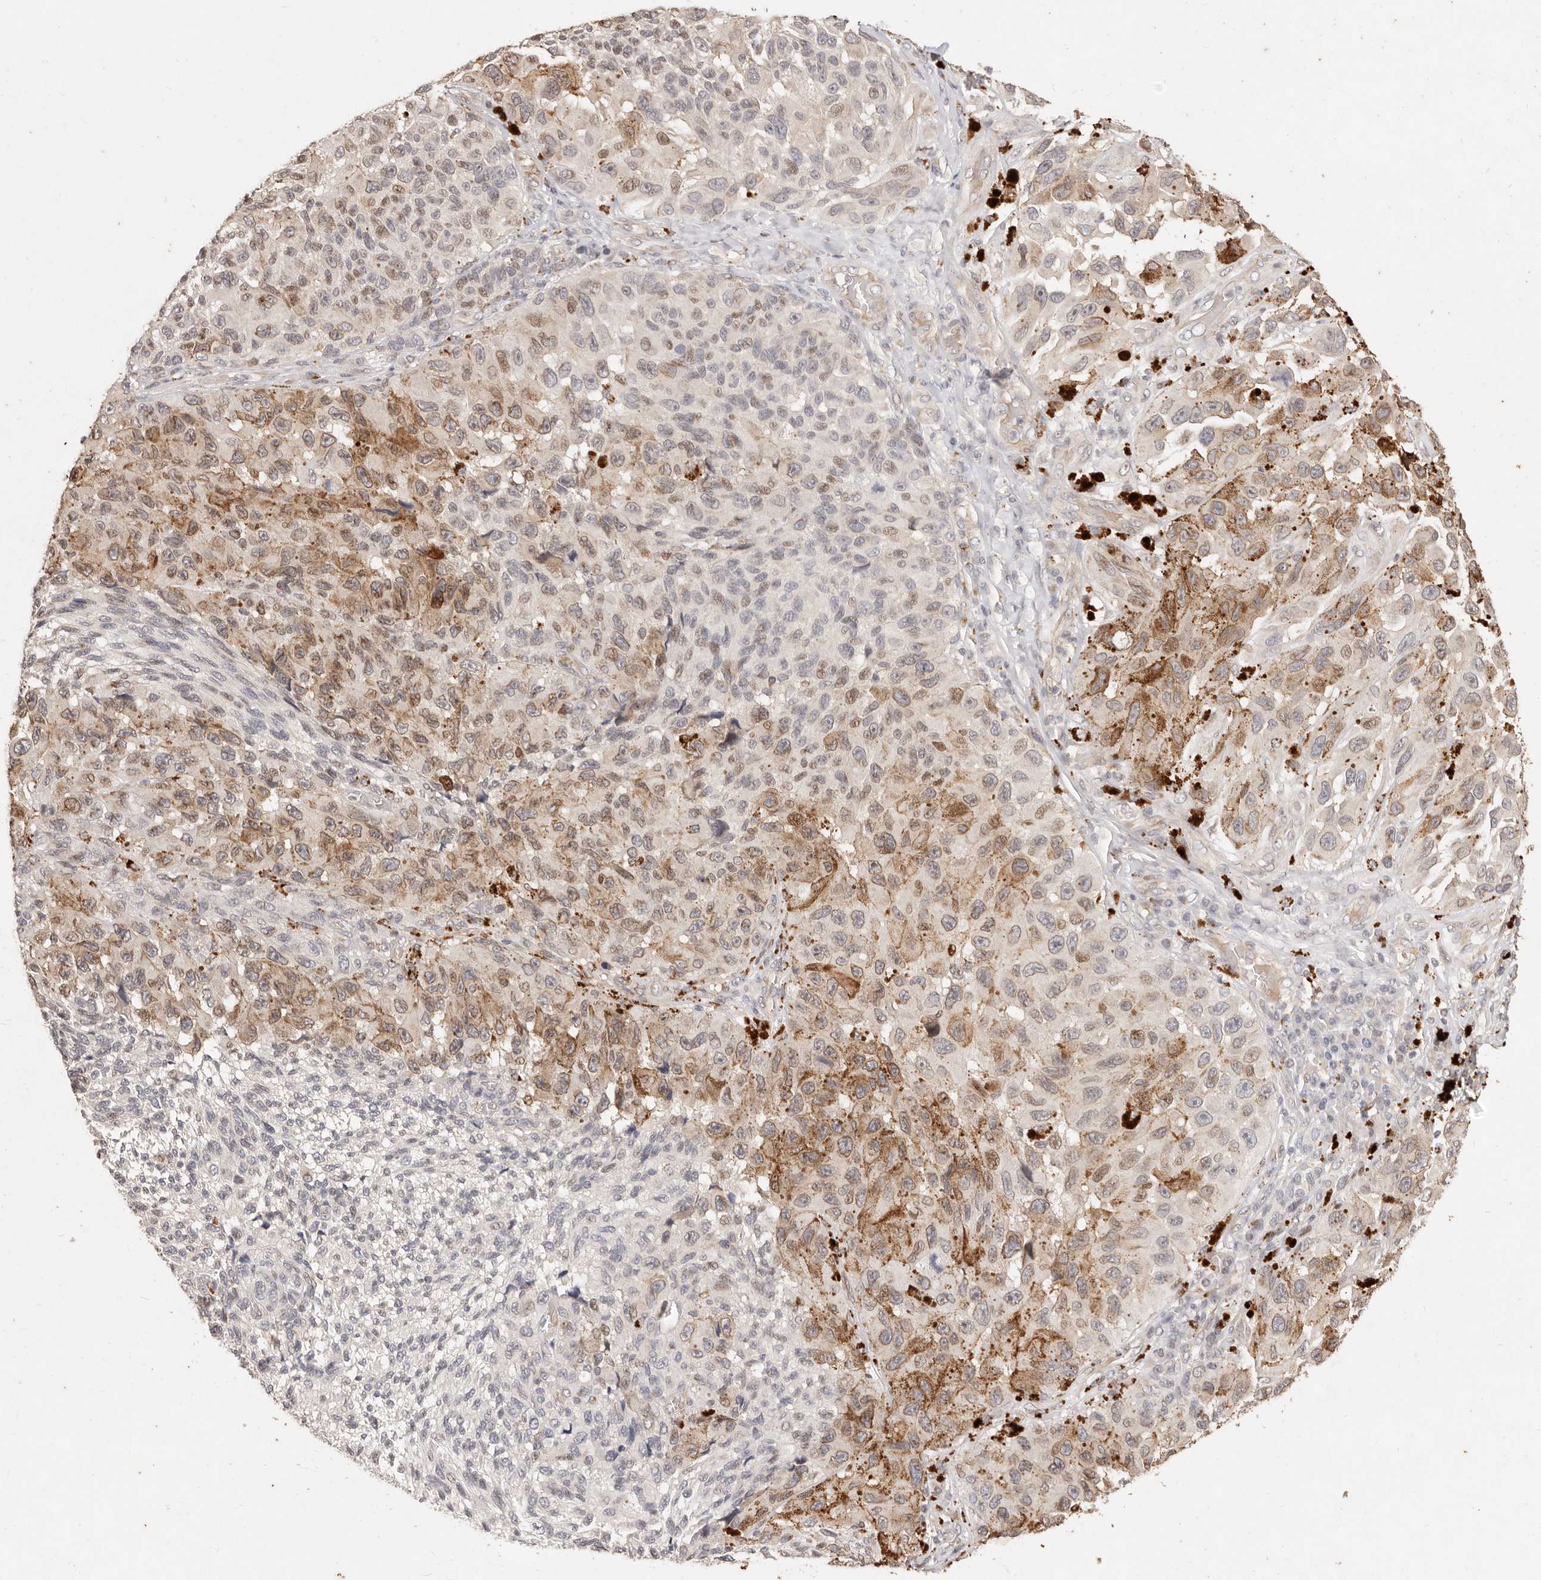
{"staining": {"intensity": "moderate", "quantity": "<25%", "location": "cytoplasmic/membranous"}, "tissue": "melanoma", "cell_type": "Tumor cells", "image_type": "cancer", "snomed": [{"axis": "morphology", "description": "Malignant melanoma, NOS"}, {"axis": "topography", "description": "Skin"}], "caption": "Tumor cells demonstrate low levels of moderate cytoplasmic/membranous positivity in about <25% of cells in human malignant melanoma. The staining is performed using DAB brown chromogen to label protein expression. The nuclei are counter-stained blue using hematoxylin.", "gene": "KIF9", "patient": {"sex": "female", "age": 73}}